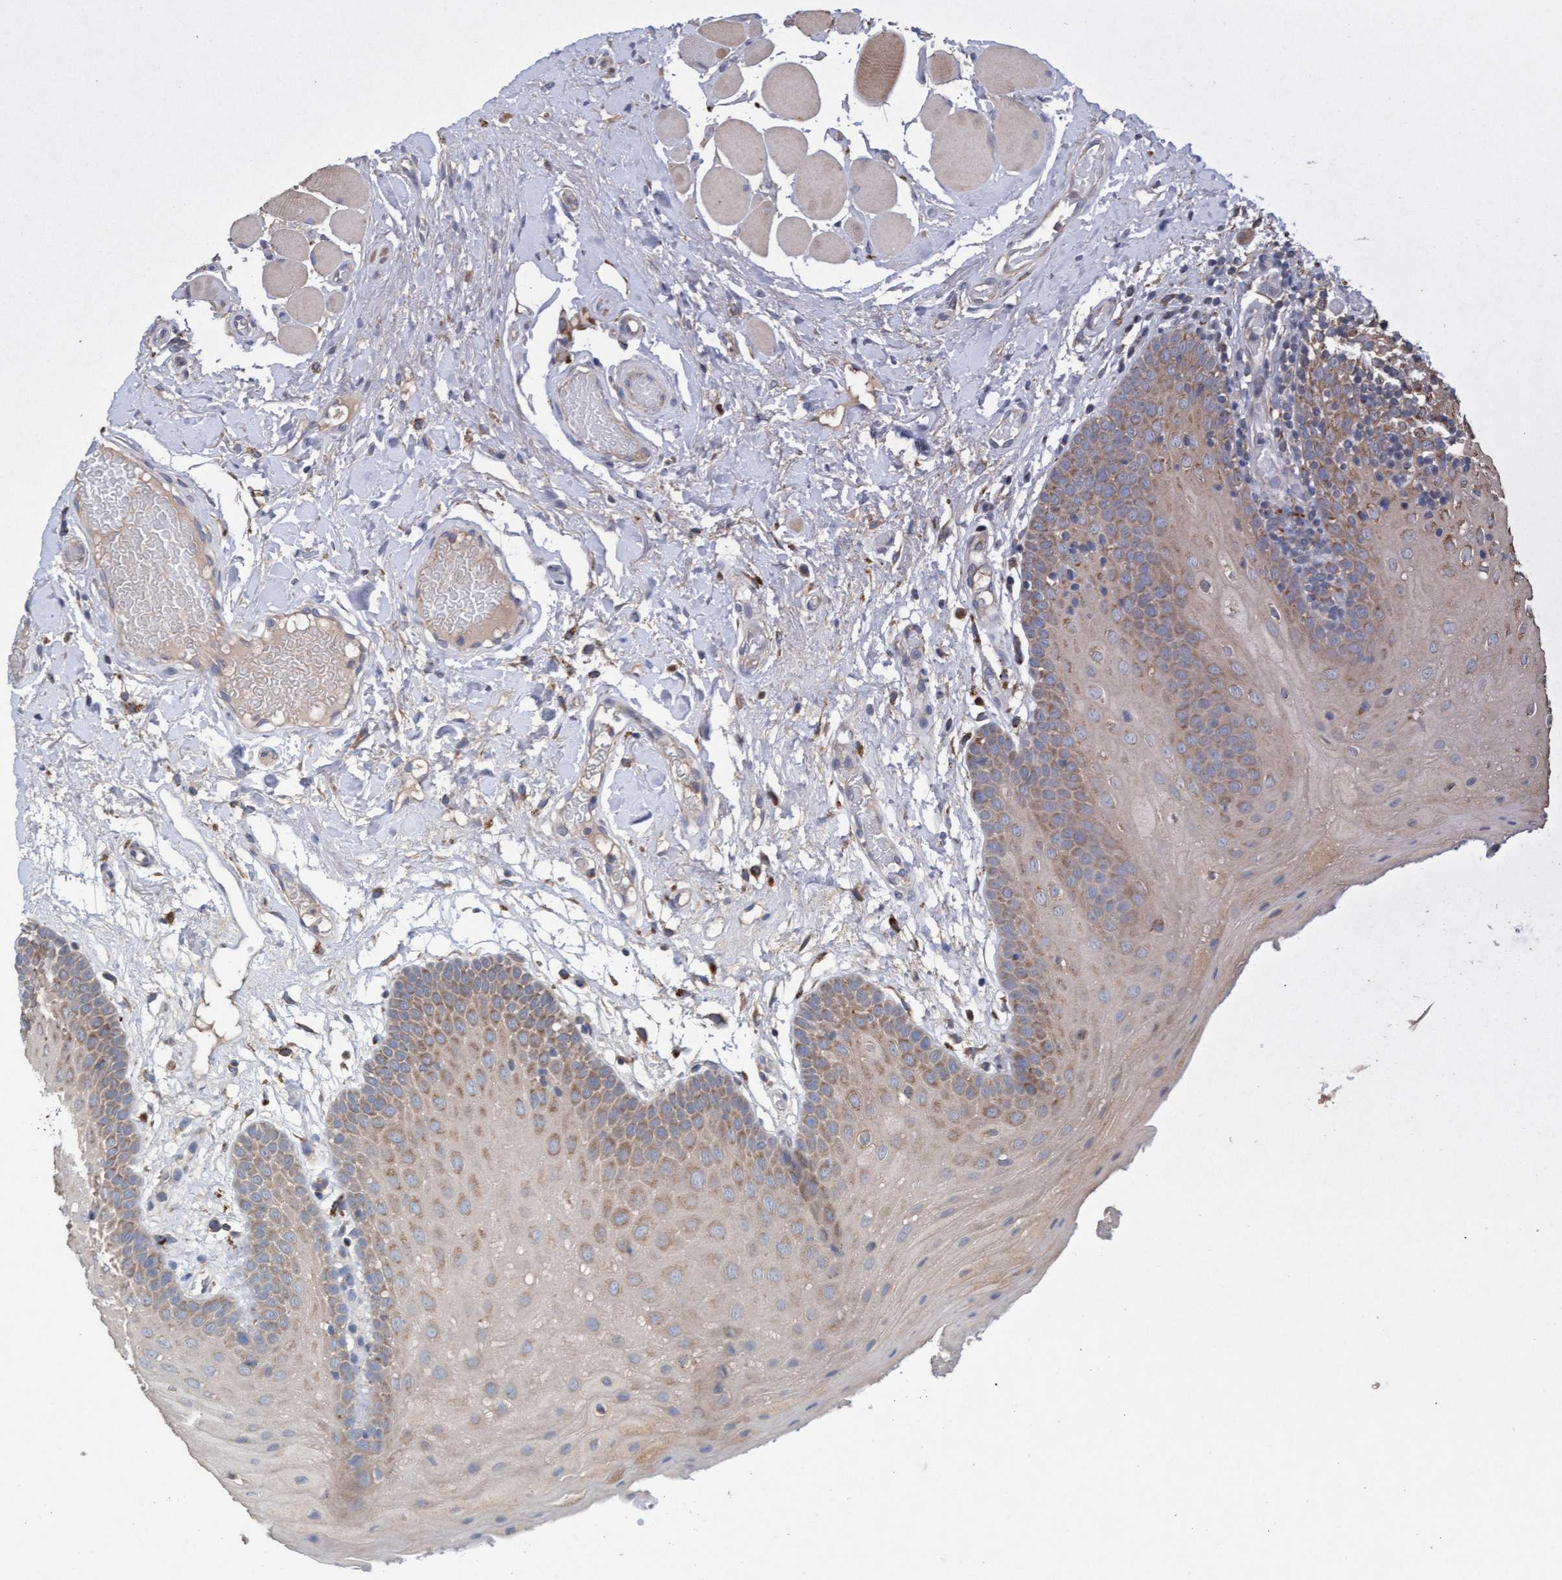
{"staining": {"intensity": "weak", "quantity": "25%-75%", "location": "cytoplasmic/membranous"}, "tissue": "oral mucosa", "cell_type": "Squamous epithelial cells", "image_type": "normal", "snomed": [{"axis": "morphology", "description": "Normal tissue, NOS"}, {"axis": "morphology", "description": "Squamous cell carcinoma, NOS"}, {"axis": "topography", "description": "Oral tissue"}, {"axis": "topography", "description": "Head-Neck"}], "caption": "High-power microscopy captured an IHC micrograph of unremarkable oral mucosa, revealing weak cytoplasmic/membranous positivity in approximately 25%-75% of squamous epithelial cells.", "gene": "ATPAF2", "patient": {"sex": "male", "age": 71}}